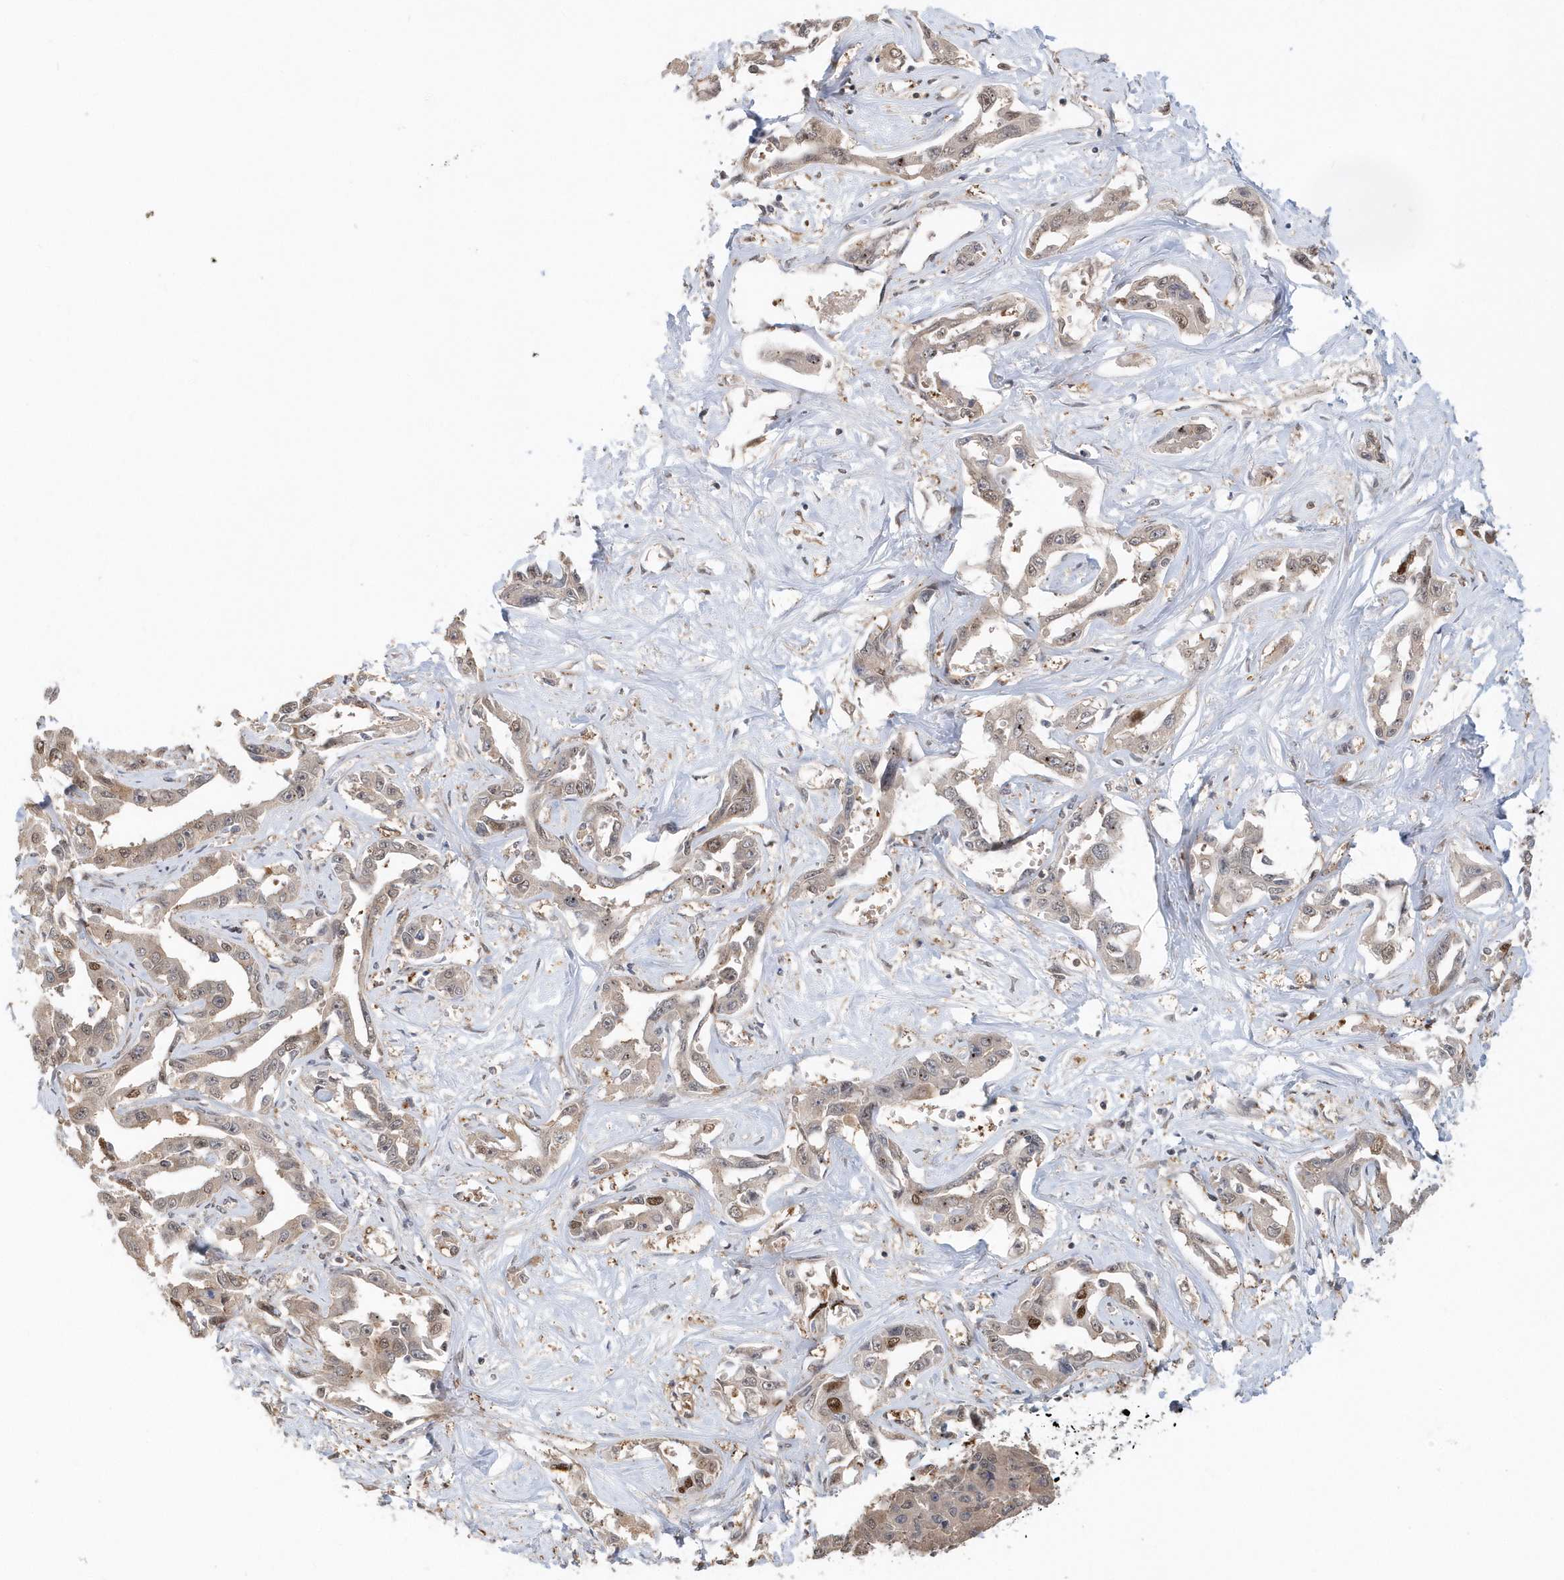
{"staining": {"intensity": "weak", "quantity": "25%-75%", "location": "nuclear"}, "tissue": "liver cancer", "cell_type": "Tumor cells", "image_type": "cancer", "snomed": [{"axis": "morphology", "description": "Cholangiocarcinoma"}, {"axis": "topography", "description": "Liver"}], "caption": "There is low levels of weak nuclear staining in tumor cells of liver cholangiocarcinoma, as demonstrated by immunohistochemical staining (brown color).", "gene": "SUMO2", "patient": {"sex": "male", "age": 59}}